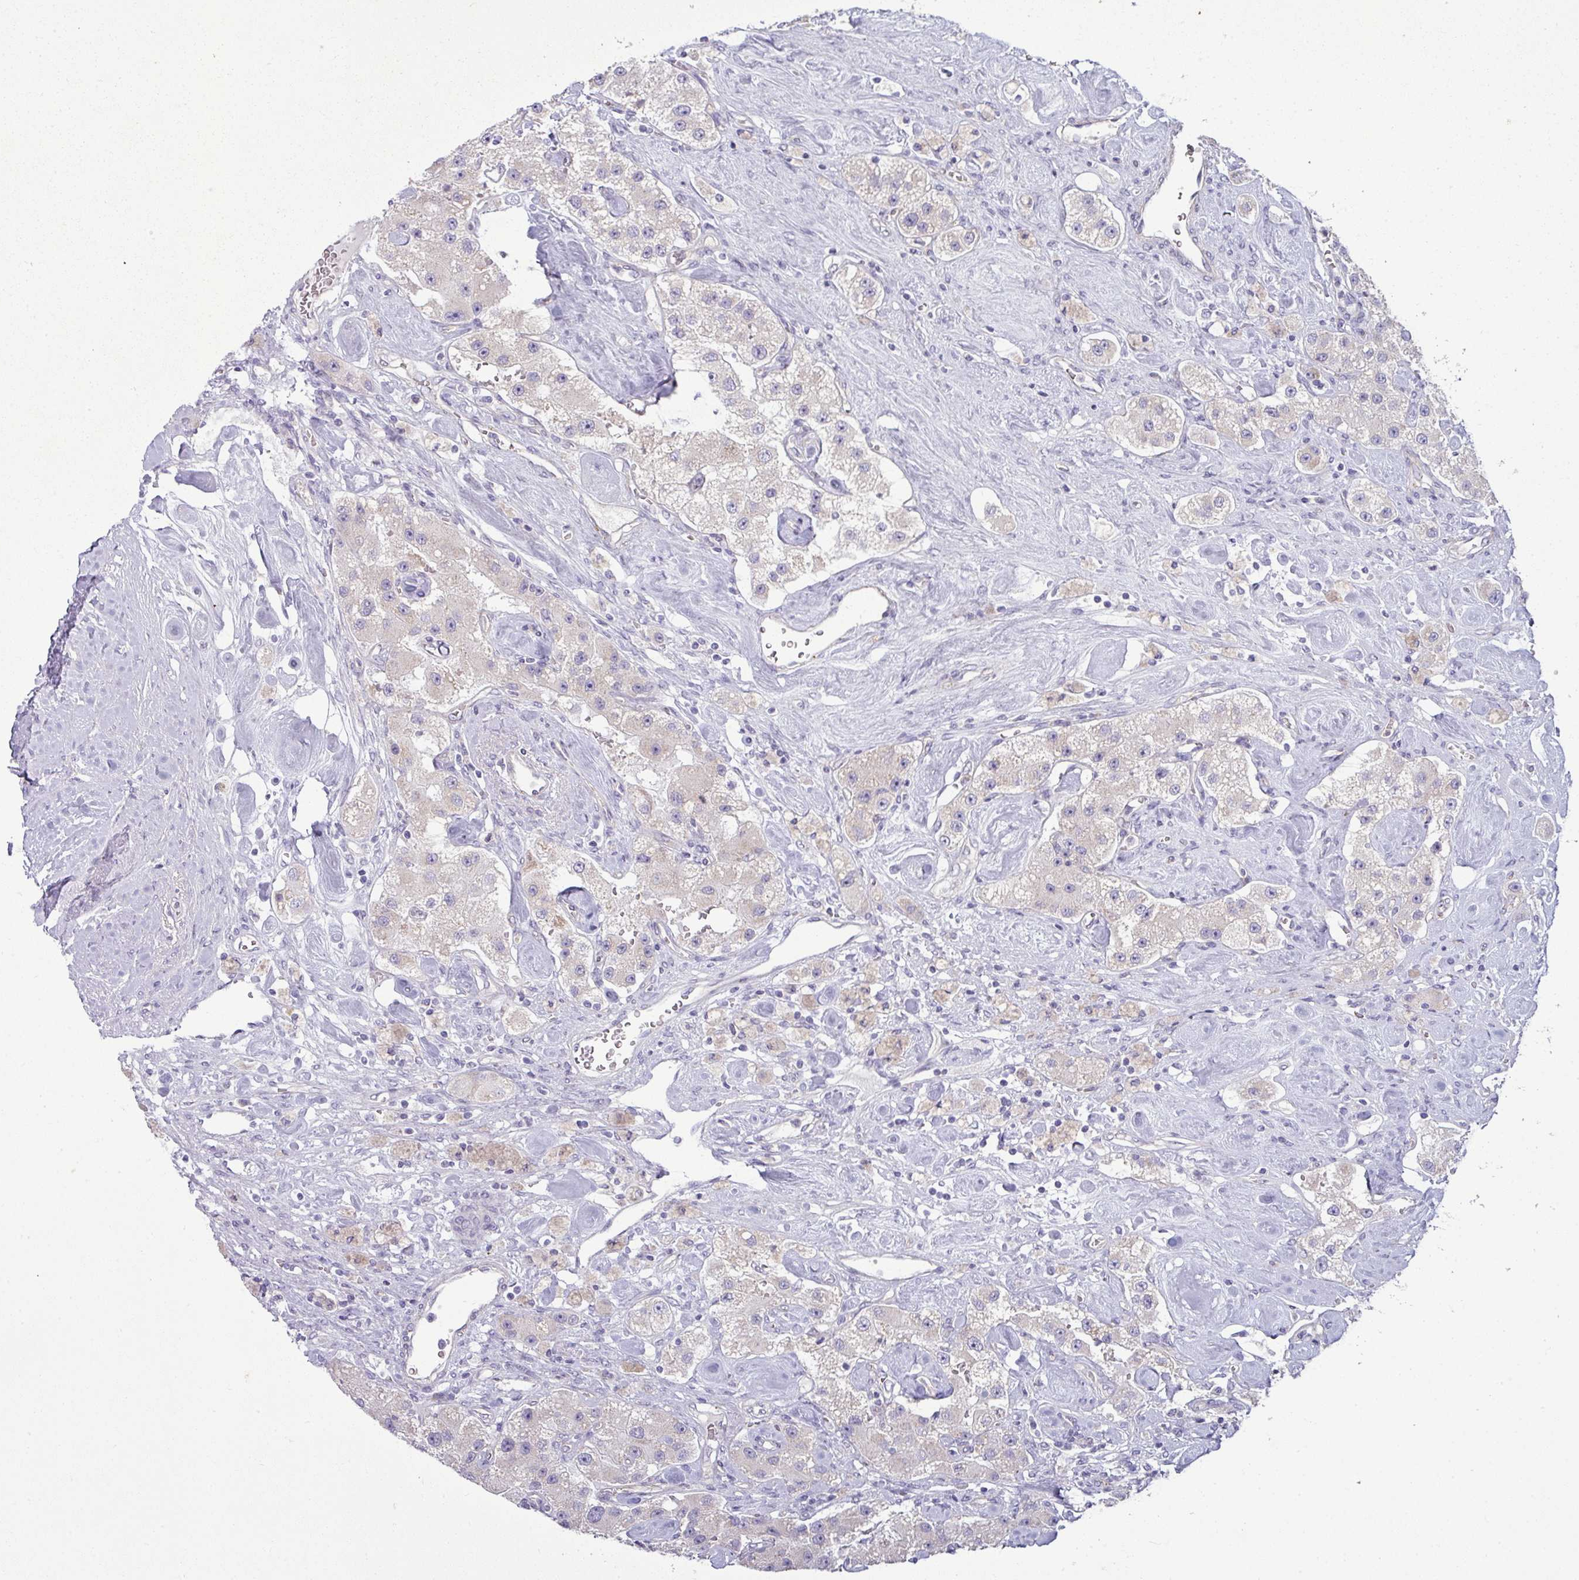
{"staining": {"intensity": "negative", "quantity": "none", "location": "none"}, "tissue": "carcinoid", "cell_type": "Tumor cells", "image_type": "cancer", "snomed": [{"axis": "morphology", "description": "Carcinoid, malignant, NOS"}, {"axis": "topography", "description": "Pancreas"}], "caption": "There is no significant positivity in tumor cells of carcinoid.", "gene": "HBEGF", "patient": {"sex": "male", "age": 41}}